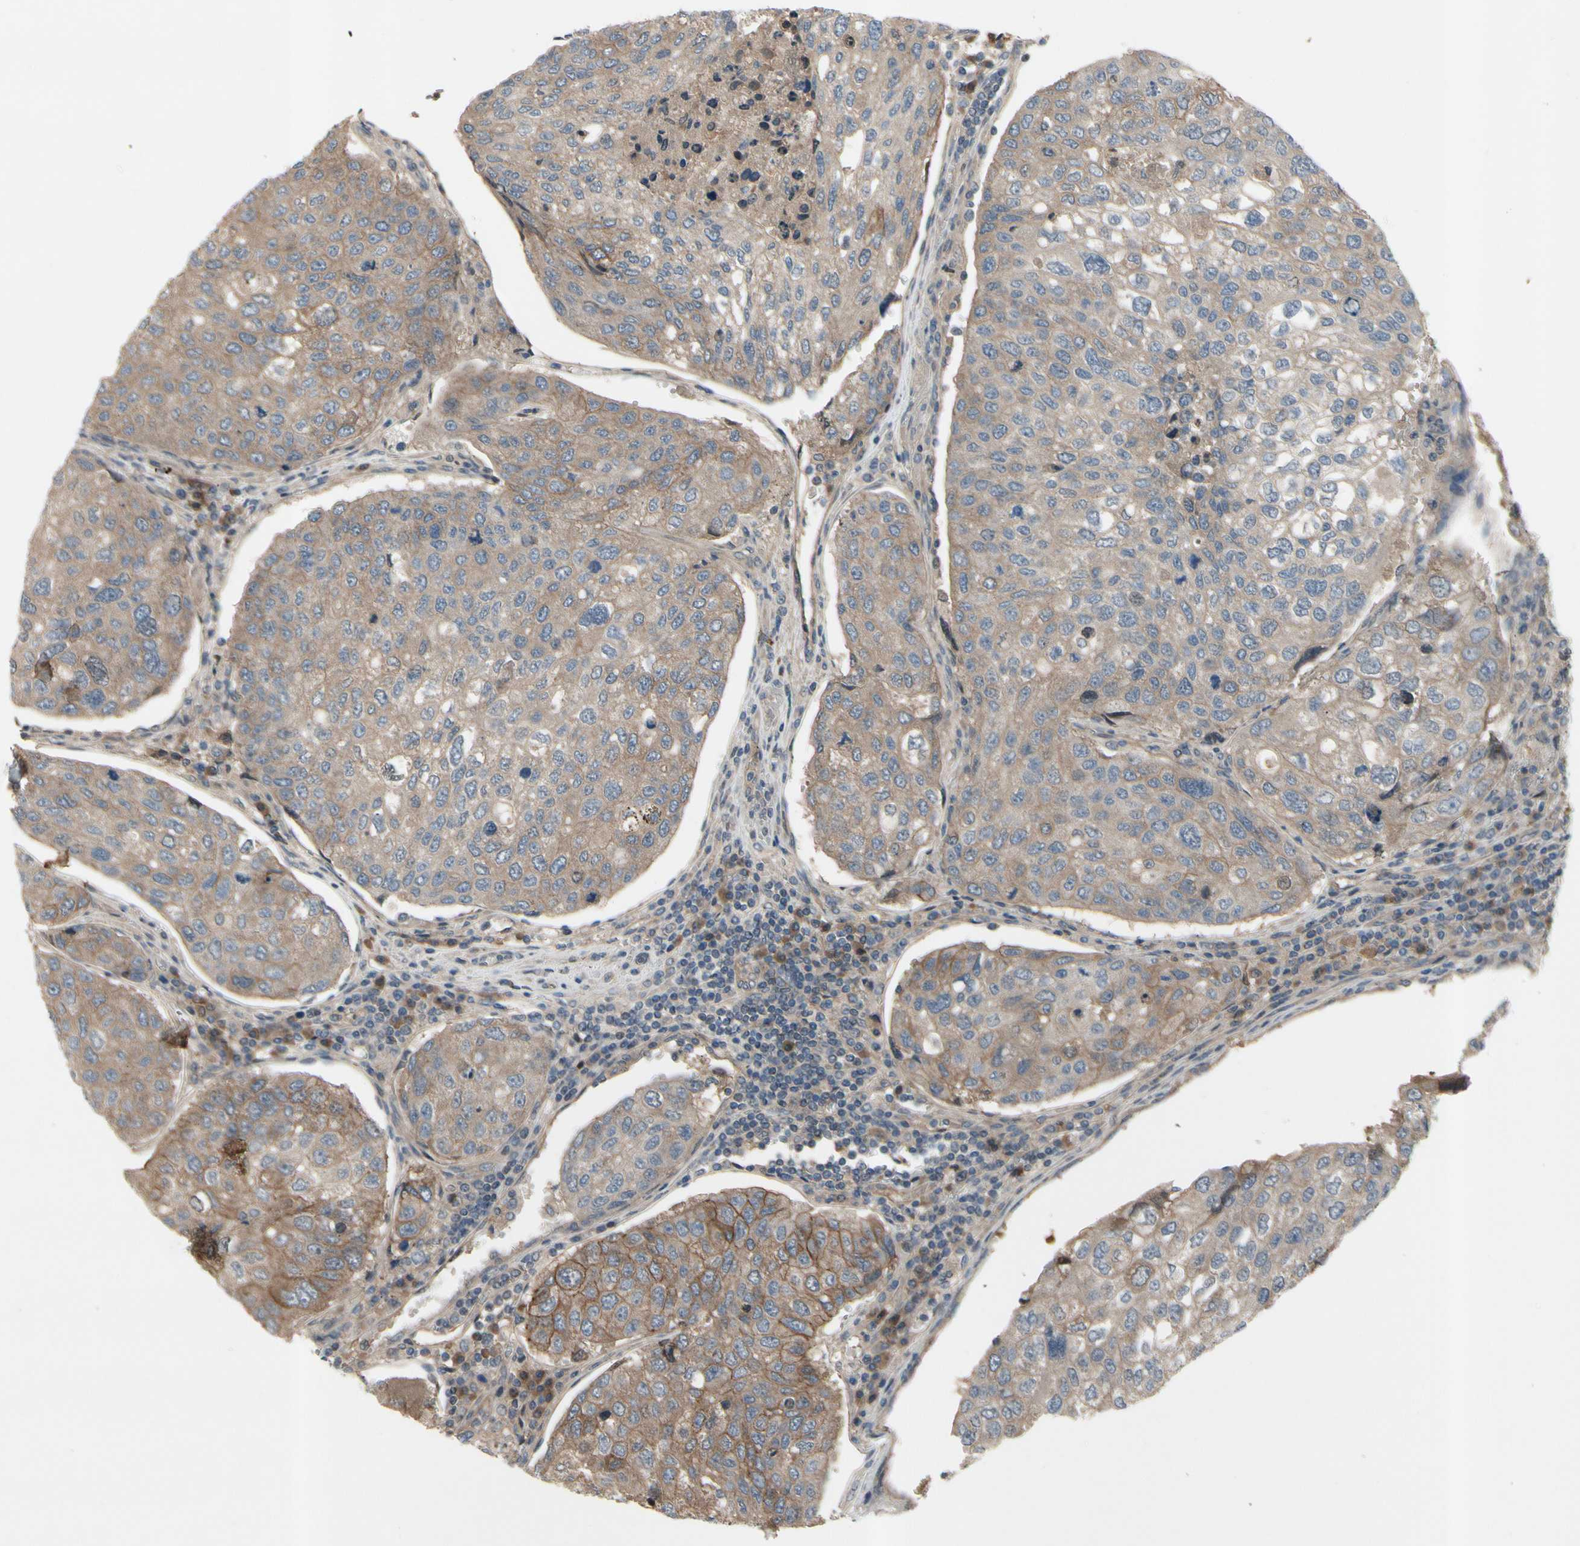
{"staining": {"intensity": "weak", "quantity": ">75%", "location": "cytoplasmic/membranous"}, "tissue": "urothelial cancer", "cell_type": "Tumor cells", "image_type": "cancer", "snomed": [{"axis": "morphology", "description": "Urothelial carcinoma, High grade"}, {"axis": "topography", "description": "Lymph node"}, {"axis": "topography", "description": "Urinary bladder"}], "caption": "IHC photomicrograph of neoplastic tissue: human high-grade urothelial carcinoma stained using IHC shows low levels of weak protein expression localized specifically in the cytoplasmic/membranous of tumor cells, appearing as a cytoplasmic/membranous brown color.", "gene": "ICAM5", "patient": {"sex": "male", "age": 51}}